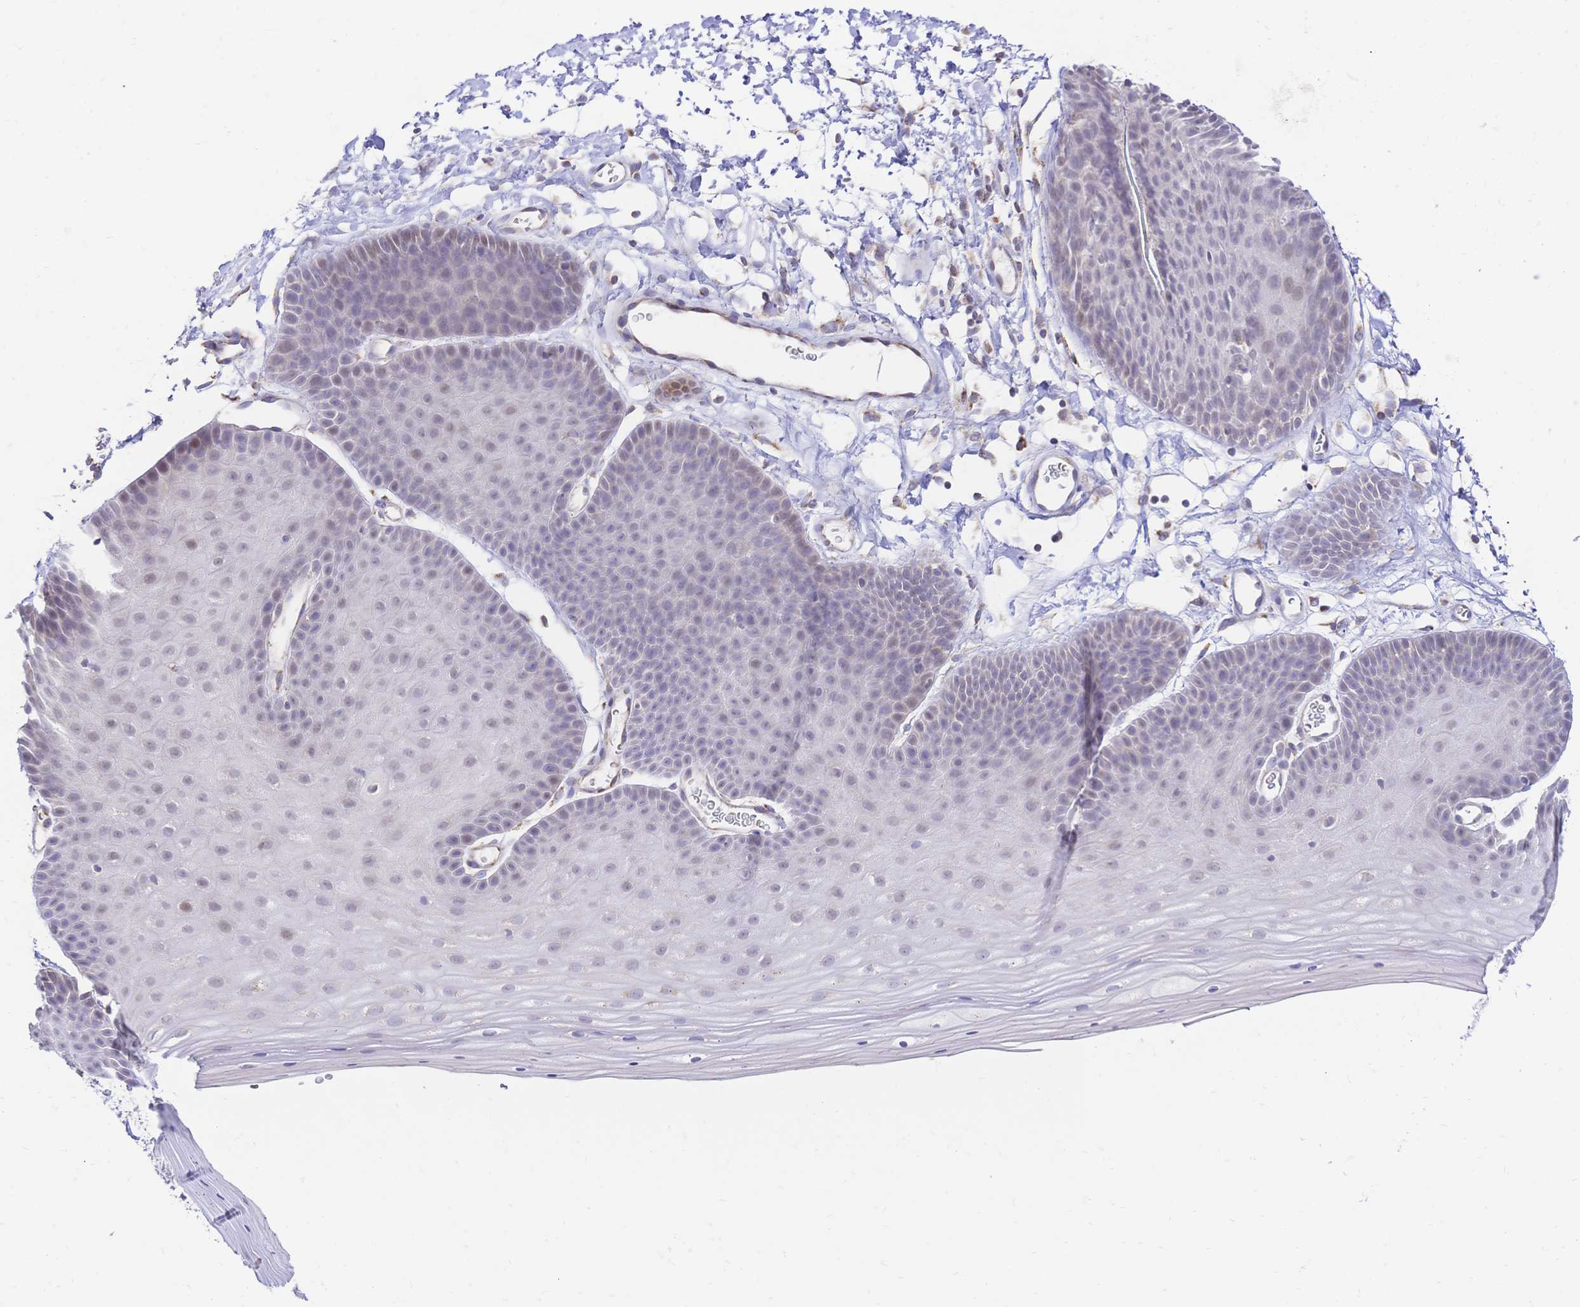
{"staining": {"intensity": "weak", "quantity": "<25%", "location": "cytoplasmic/membranous"}, "tissue": "skin", "cell_type": "Epidermal cells", "image_type": "normal", "snomed": [{"axis": "morphology", "description": "Normal tissue, NOS"}, {"axis": "topography", "description": "Anal"}], "caption": "This is an immunohistochemistry histopathology image of normal skin. There is no staining in epidermal cells.", "gene": "CLEC18A", "patient": {"sex": "male", "age": 53}}